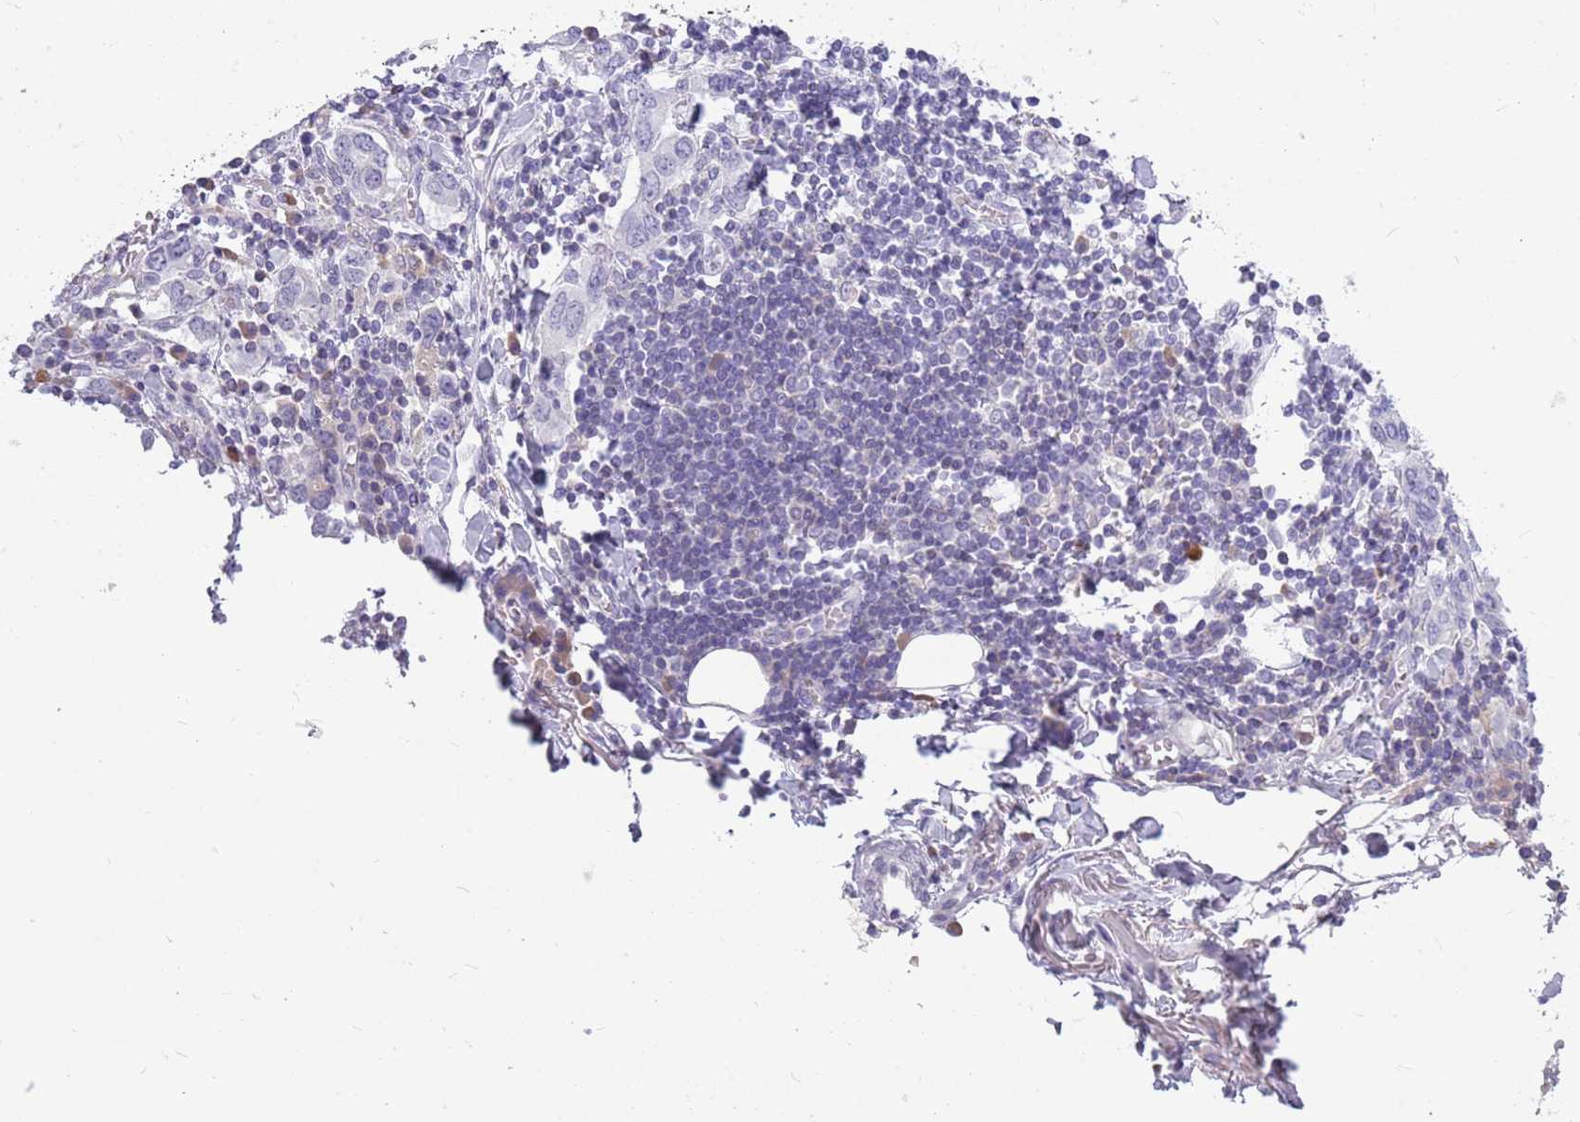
{"staining": {"intensity": "negative", "quantity": "none", "location": "none"}, "tissue": "stomach cancer", "cell_type": "Tumor cells", "image_type": "cancer", "snomed": [{"axis": "morphology", "description": "Adenocarcinoma, NOS"}, {"axis": "topography", "description": "Stomach, upper"}, {"axis": "topography", "description": "Stomach"}], "caption": "Tumor cells are negative for brown protein staining in adenocarcinoma (stomach). (DAB IHC, high magnification).", "gene": "ZNF425", "patient": {"sex": "male", "age": 62}}